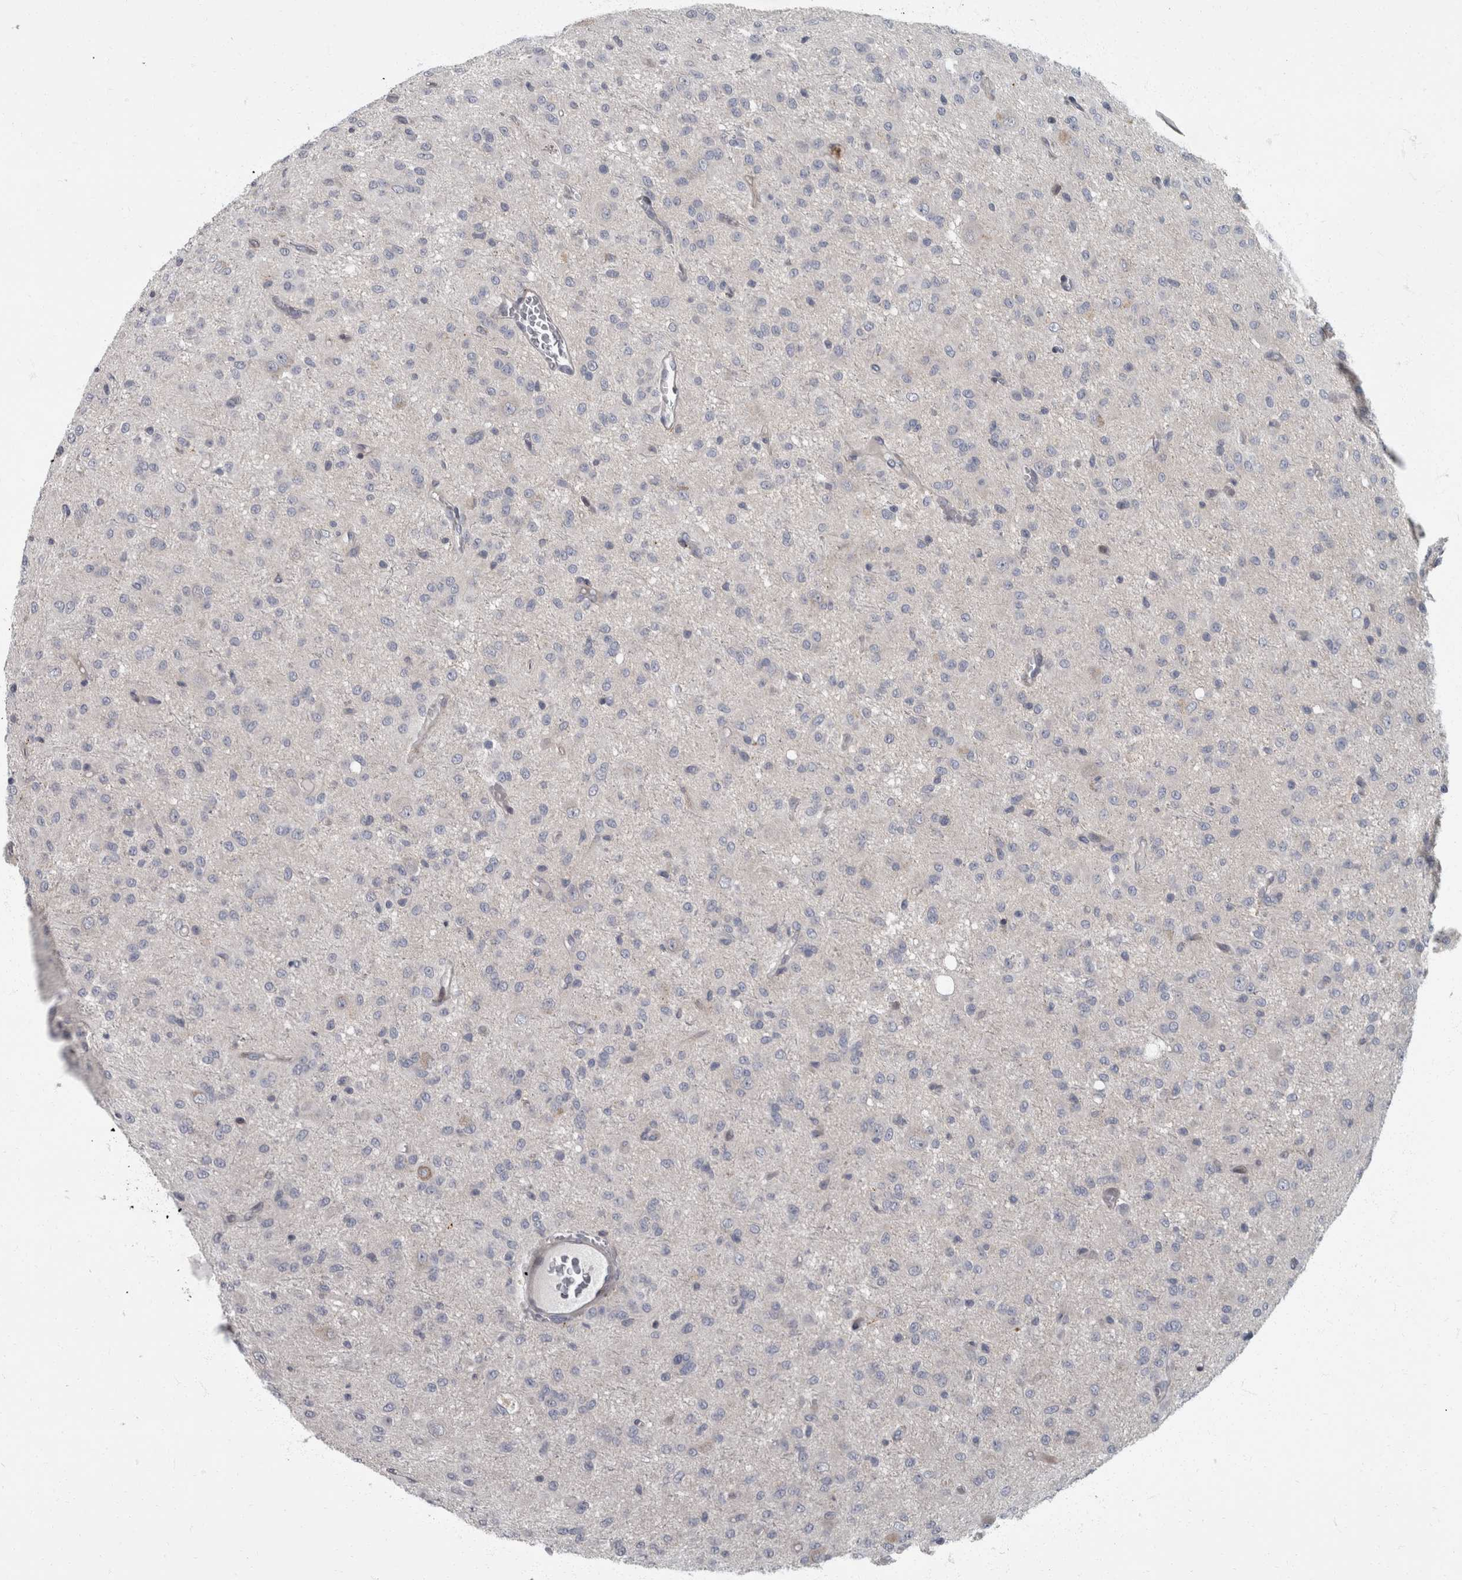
{"staining": {"intensity": "negative", "quantity": "none", "location": "none"}, "tissue": "glioma", "cell_type": "Tumor cells", "image_type": "cancer", "snomed": [{"axis": "morphology", "description": "Glioma, malignant, High grade"}, {"axis": "topography", "description": "Brain"}], "caption": "Immunohistochemical staining of human glioma displays no significant staining in tumor cells.", "gene": "CDC42BPG", "patient": {"sex": "female", "age": 59}}